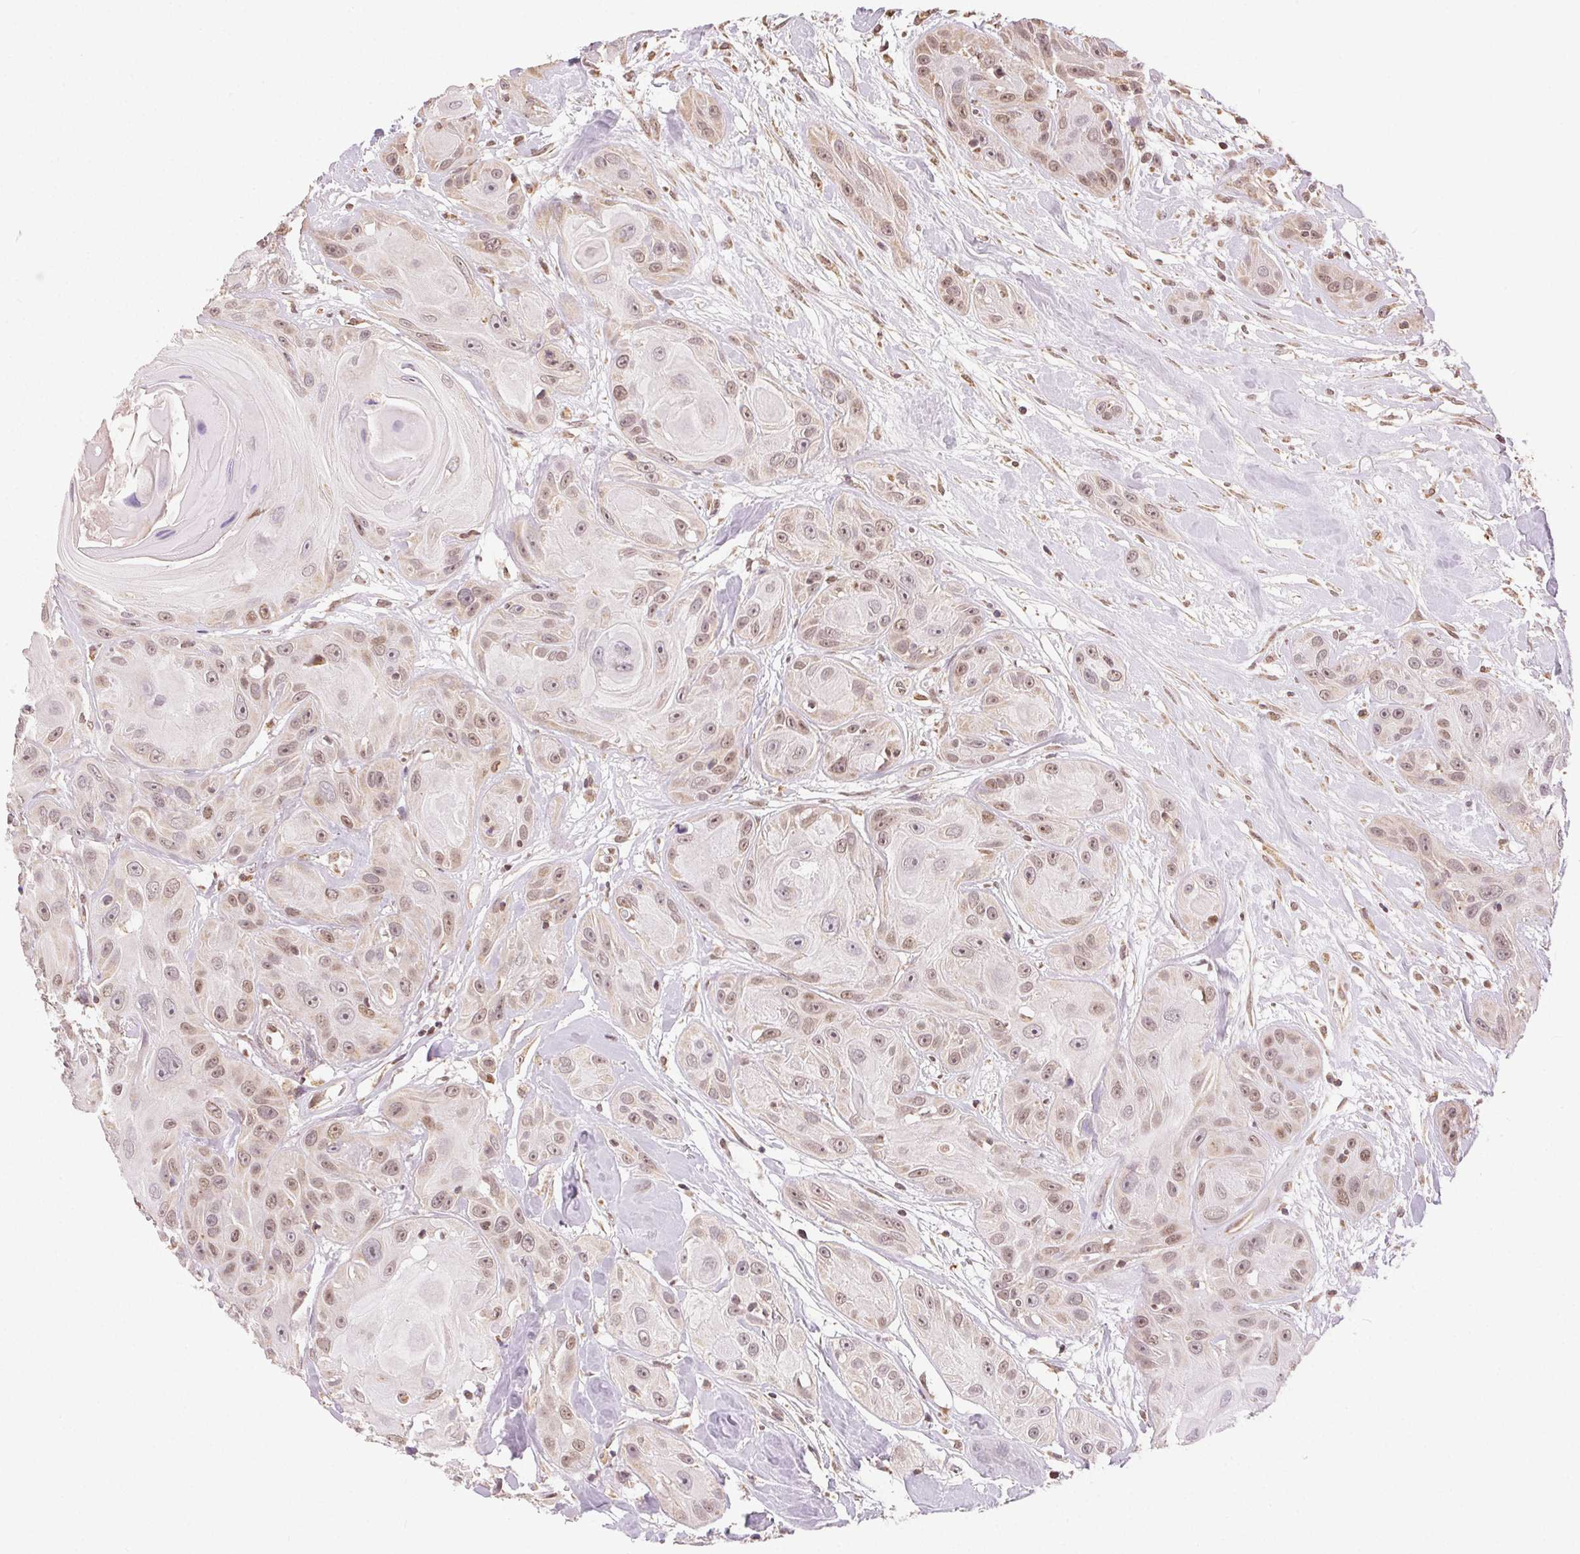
{"staining": {"intensity": "weak", "quantity": ">75%", "location": "nuclear"}, "tissue": "head and neck cancer", "cell_type": "Tumor cells", "image_type": "cancer", "snomed": [{"axis": "morphology", "description": "Squamous cell carcinoma, NOS"}, {"axis": "topography", "description": "Oral tissue"}, {"axis": "topography", "description": "Head-Neck"}], "caption": "An immunohistochemistry histopathology image of neoplastic tissue is shown. Protein staining in brown highlights weak nuclear positivity in head and neck squamous cell carcinoma within tumor cells.", "gene": "PIWIL4", "patient": {"sex": "male", "age": 77}}